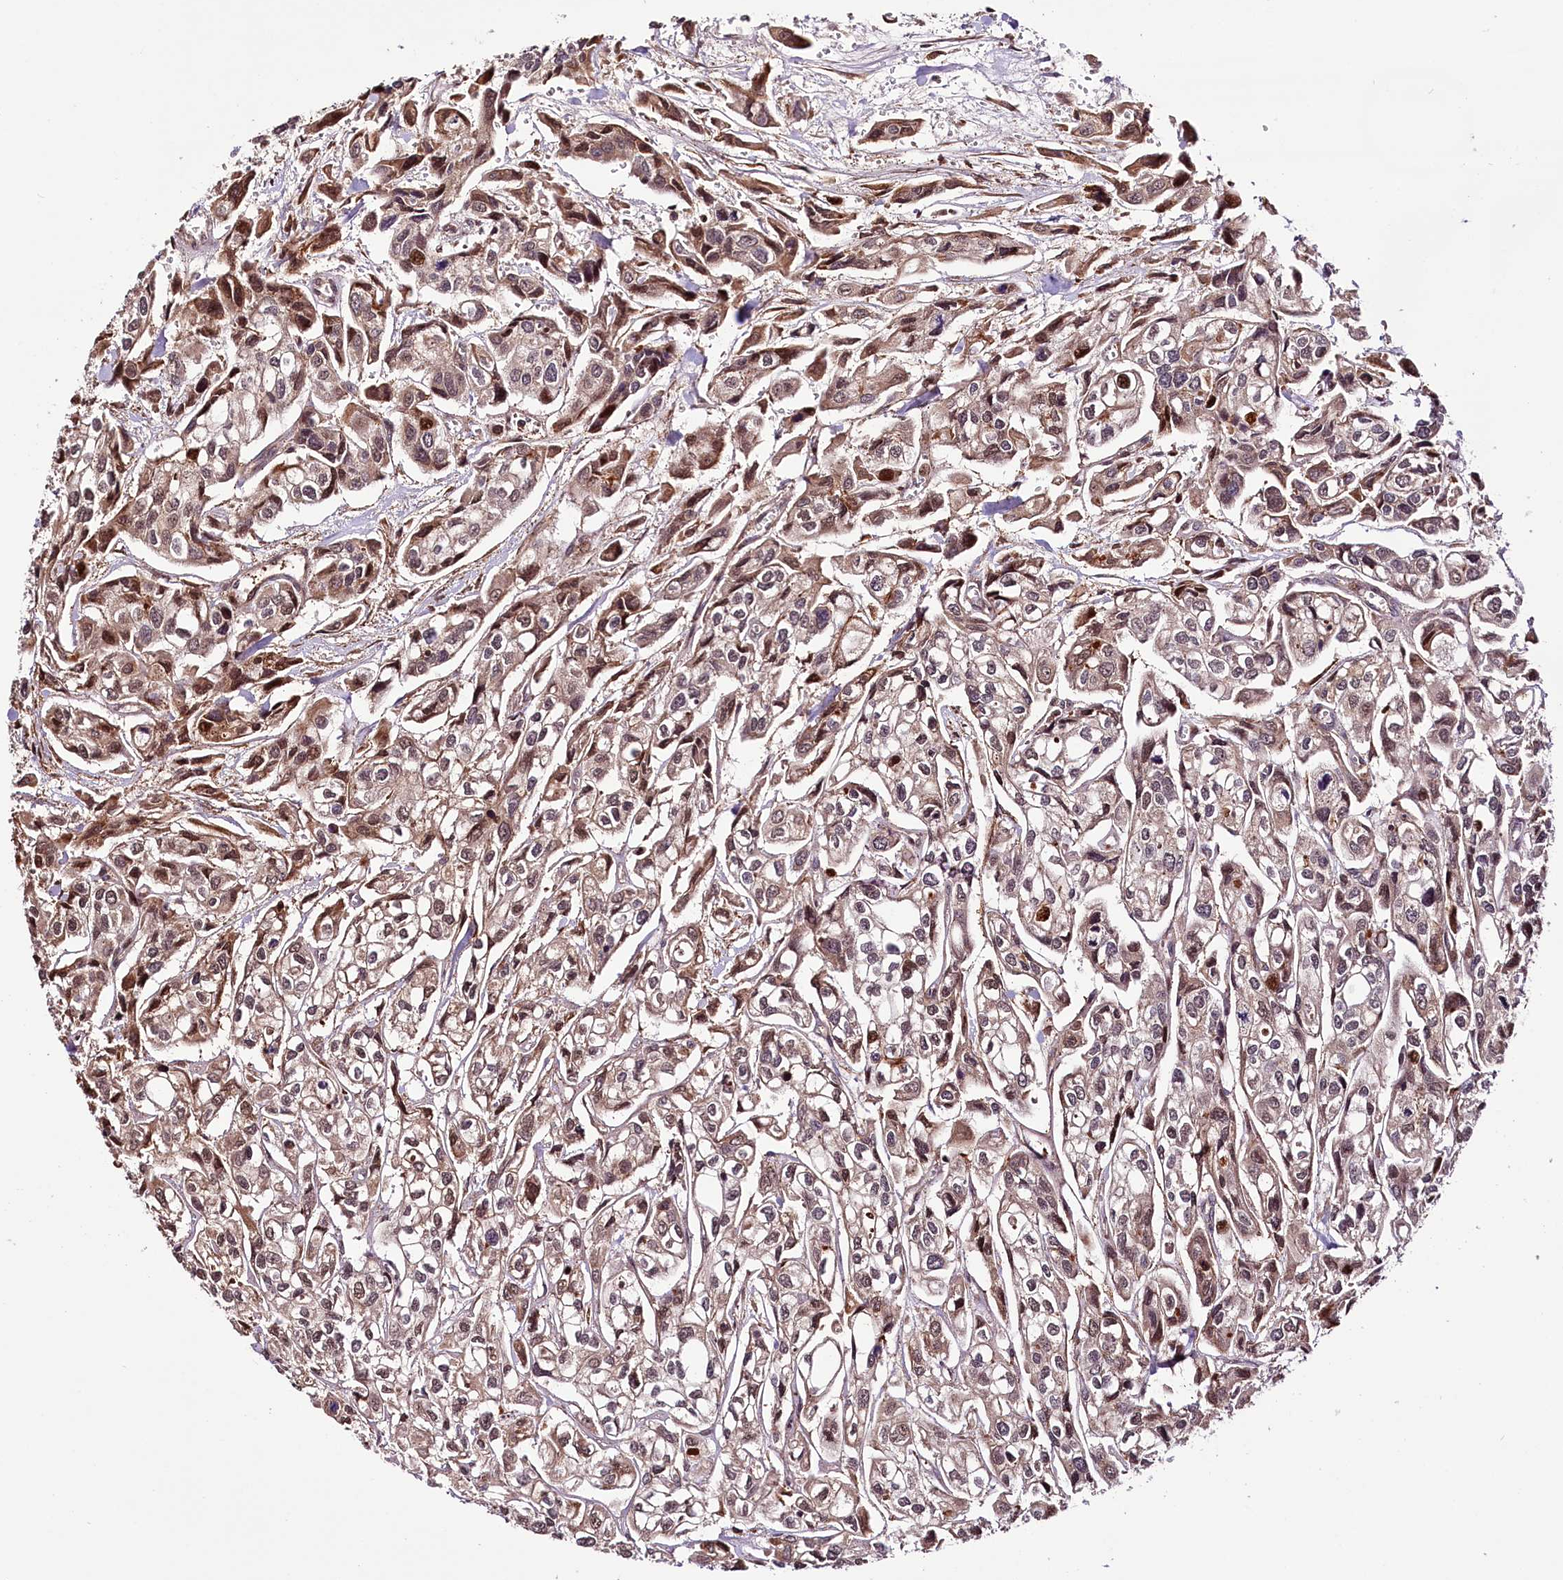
{"staining": {"intensity": "moderate", "quantity": "25%-75%", "location": "cytoplasmic/membranous,nuclear"}, "tissue": "urothelial cancer", "cell_type": "Tumor cells", "image_type": "cancer", "snomed": [{"axis": "morphology", "description": "Urothelial carcinoma, High grade"}, {"axis": "topography", "description": "Urinary bladder"}], "caption": "Protein expression analysis of urothelial cancer exhibits moderate cytoplasmic/membranous and nuclear staining in about 25%-75% of tumor cells.", "gene": "CUTC", "patient": {"sex": "male", "age": 67}}